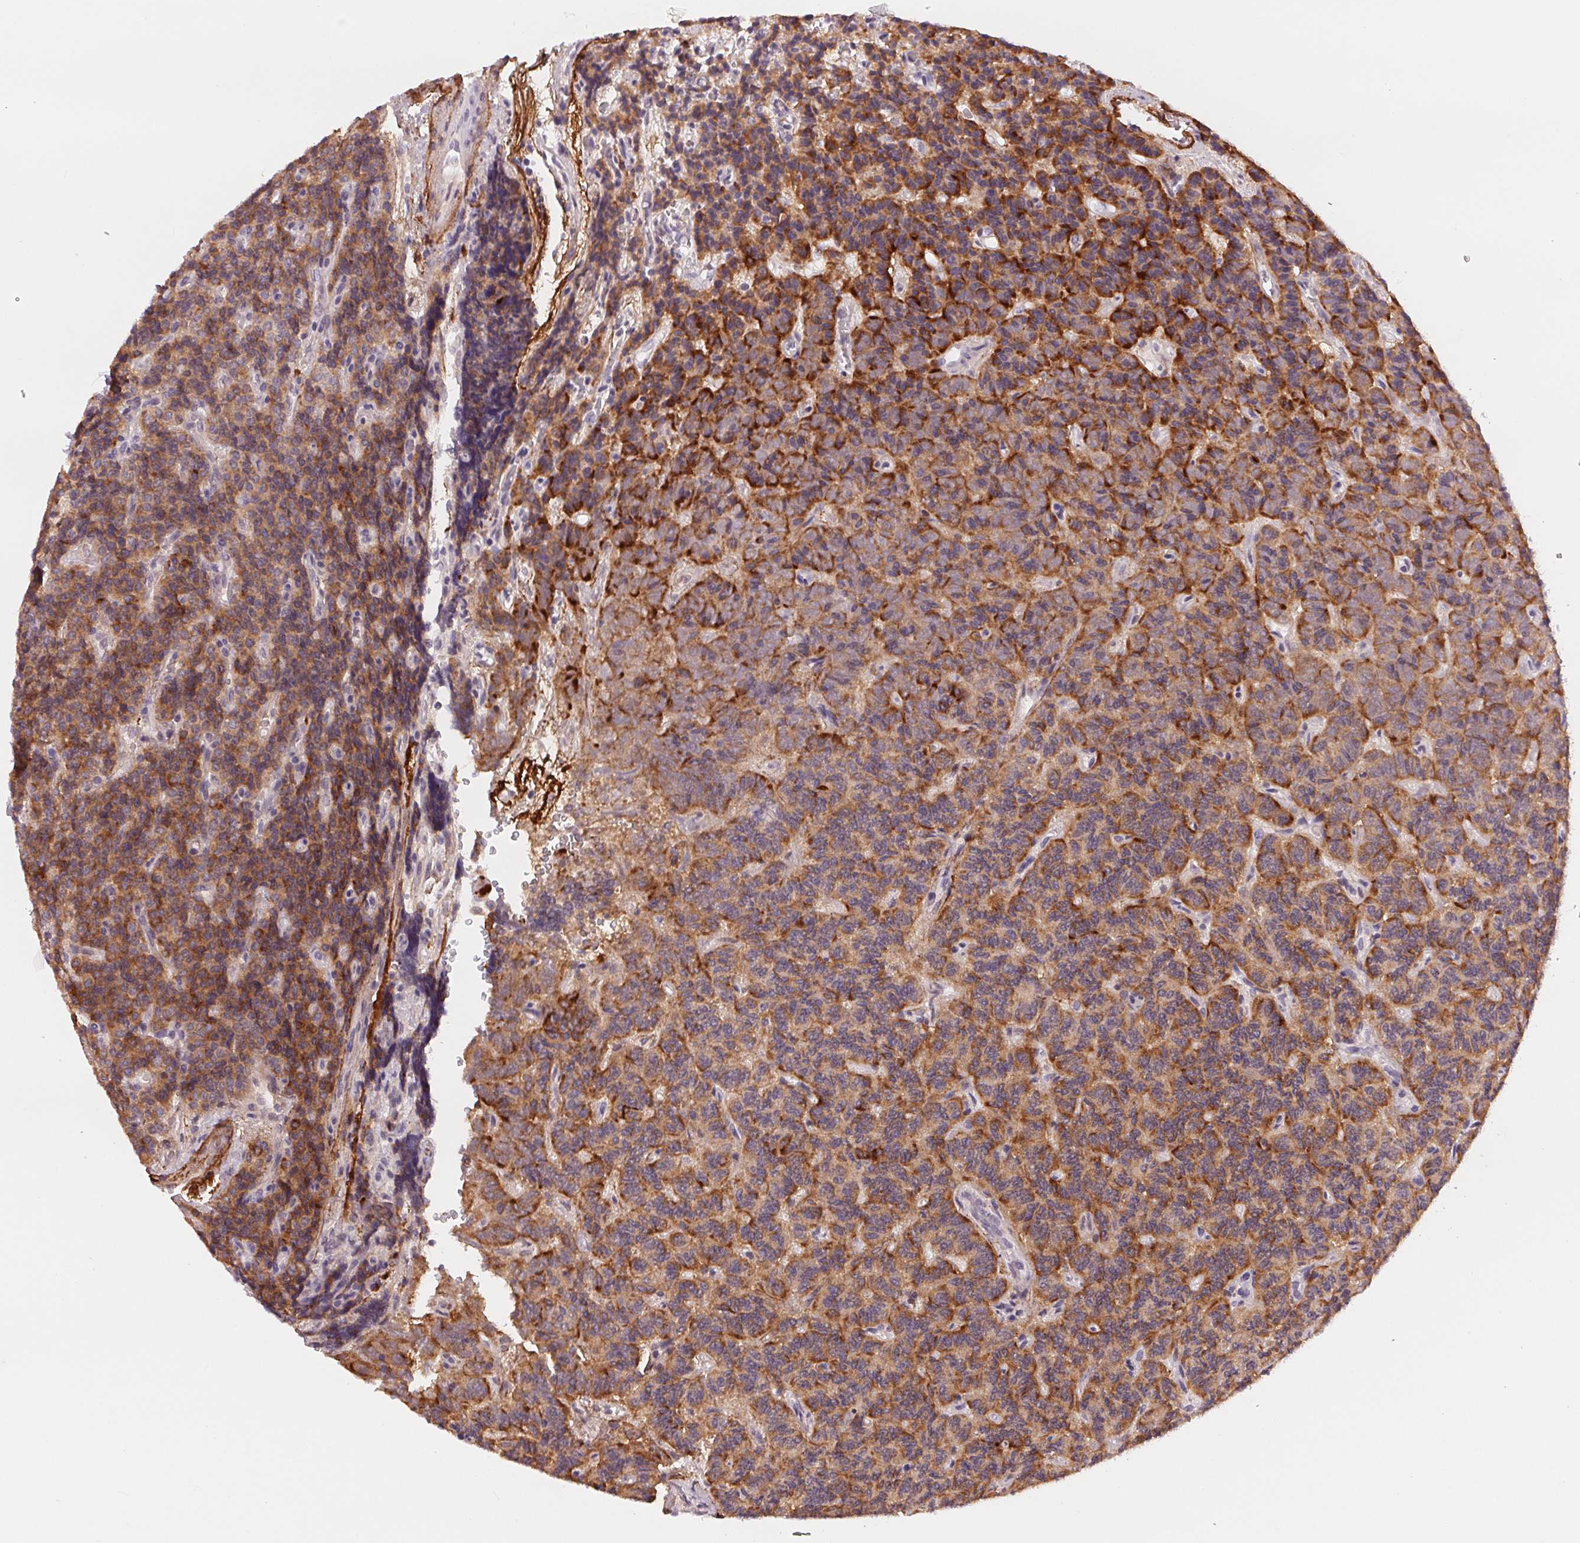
{"staining": {"intensity": "strong", "quantity": "25%-75%", "location": "cytoplasmic/membranous"}, "tissue": "carcinoid", "cell_type": "Tumor cells", "image_type": "cancer", "snomed": [{"axis": "morphology", "description": "Carcinoid, malignant, NOS"}, {"axis": "topography", "description": "Pancreas"}], "caption": "Malignant carcinoid stained for a protein (brown) demonstrates strong cytoplasmic/membranous positive expression in about 25%-75% of tumor cells.", "gene": "CFC1", "patient": {"sex": "male", "age": 36}}